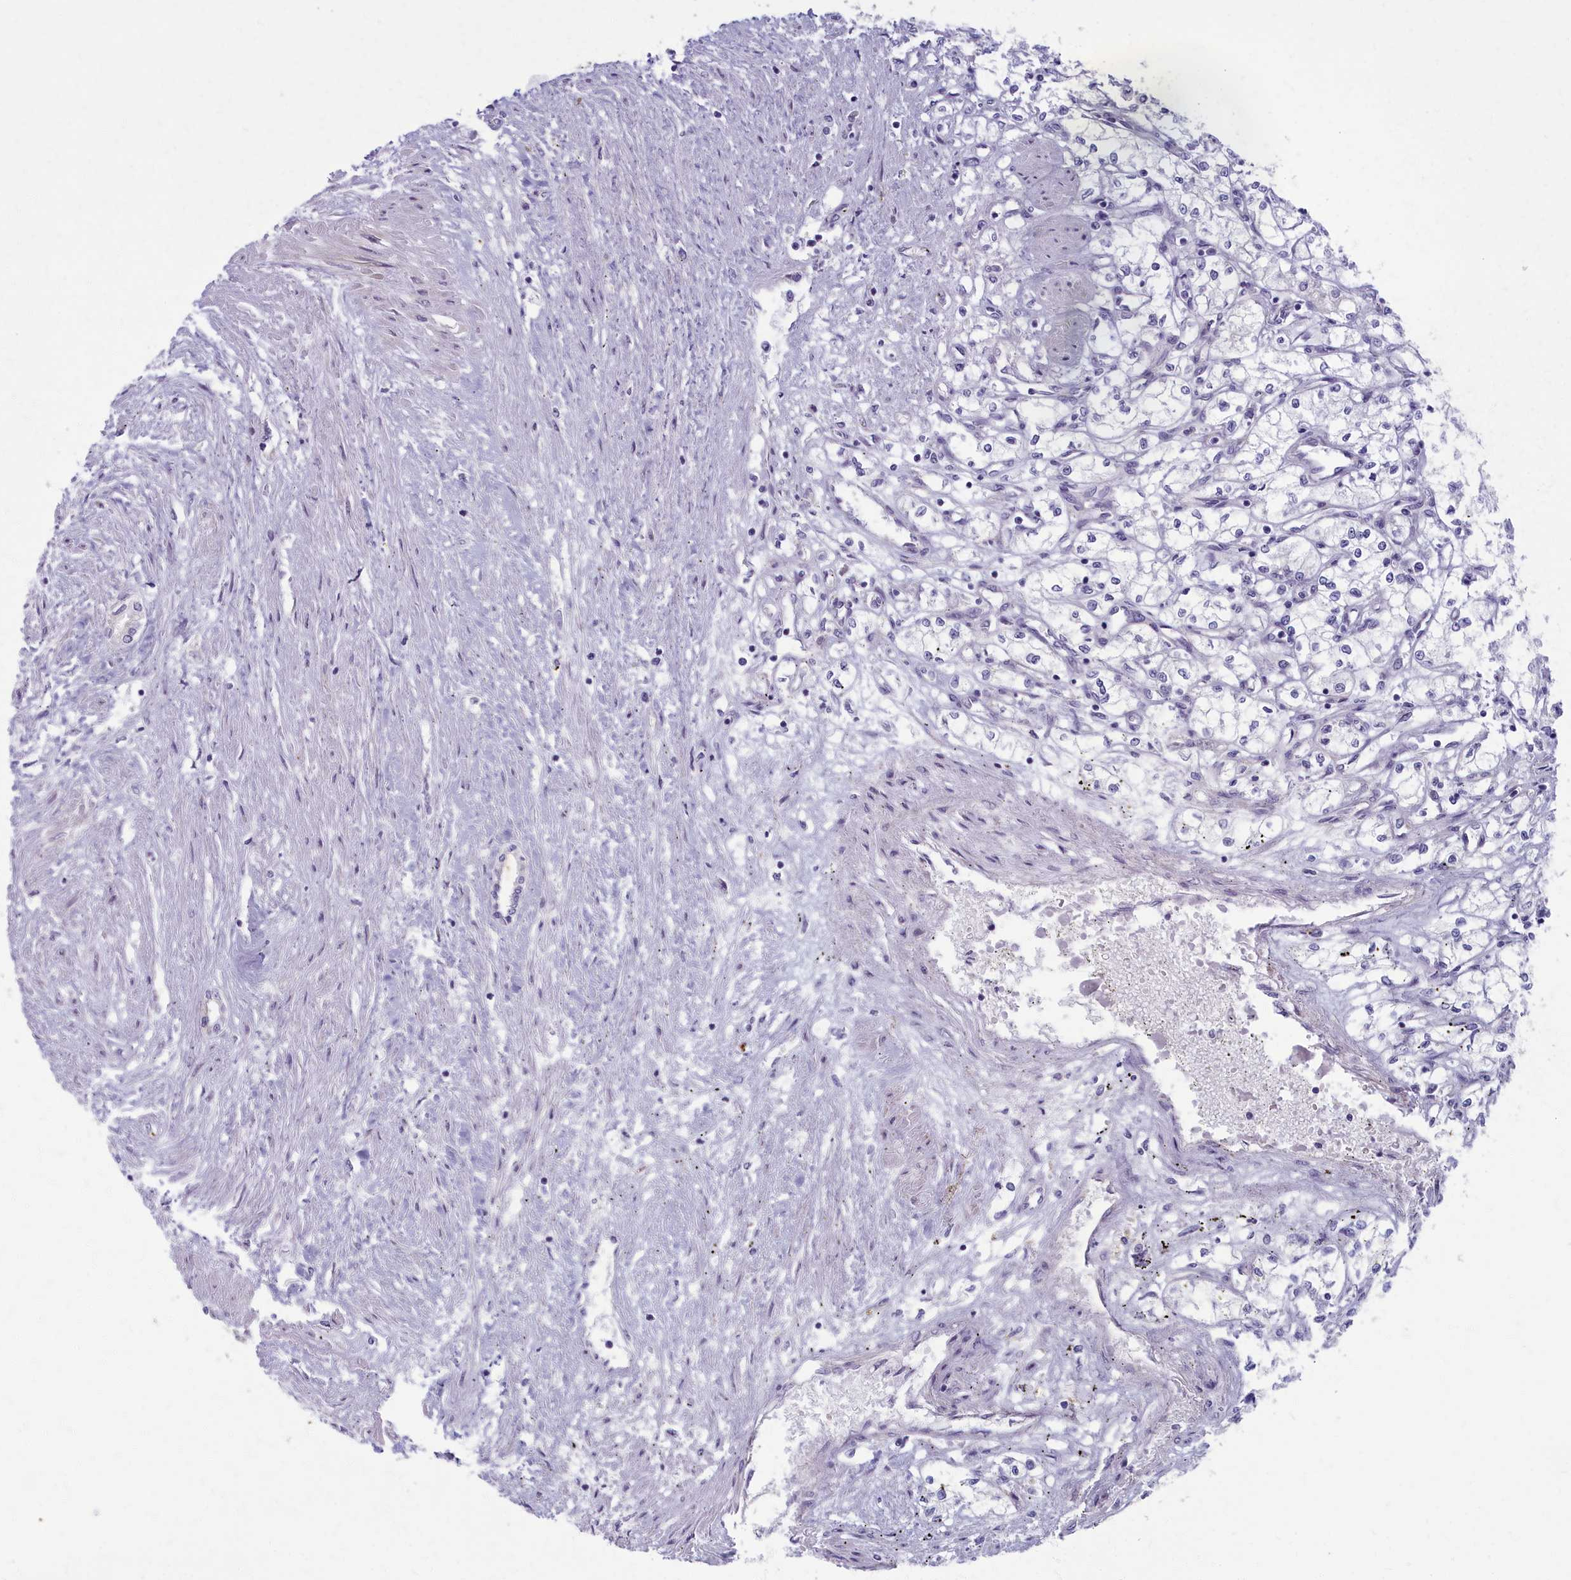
{"staining": {"intensity": "negative", "quantity": "none", "location": "none"}, "tissue": "renal cancer", "cell_type": "Tumor cells", "image_type": "cancer", "snomed": [{"axis": "morphology", "description": "Adenocarcinoma, NOS"}, {"axis": "topography", "description": "Kidney"}], "caption": "DAB (3,3'-diaminobenzidine) immunohistochemical staining of human renal adenocarcinoma reveals no significant expression in tumor cells.", "gene": "MRPS25", "patient": {"sex": "male", "age": 59}}